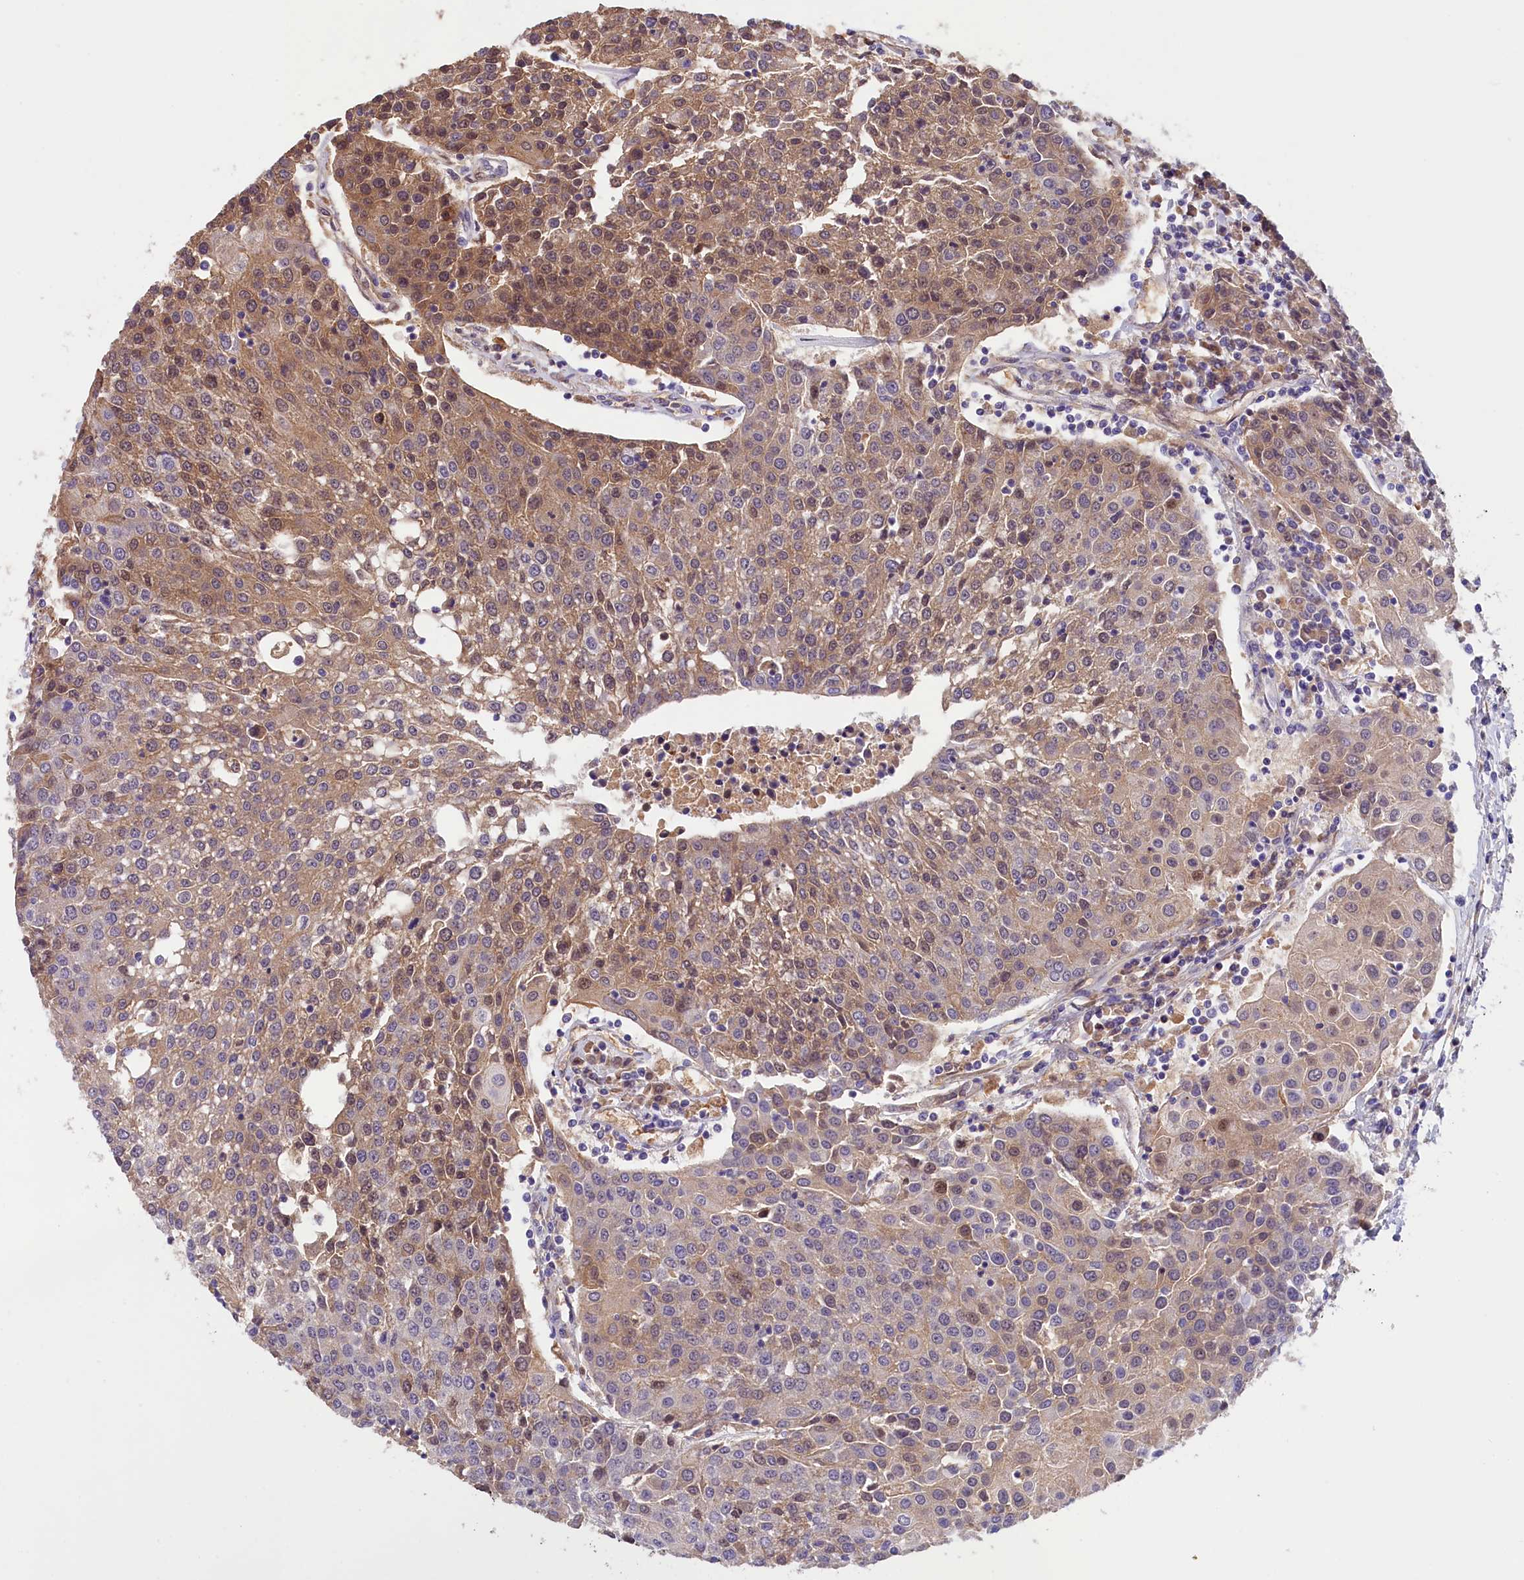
{"staining": {"intensity": "weak", "quantity": ">75%", "location": "cytoplasmic/membranous,nuclear"}, "tissue": "urothelial cancer", "cell_type": "Tumor cells", "image_type": "cancer", "snomed": [{"axis": "morphology", "description": "Urothelial carcinoma, High grade"}, {"axis": "topography", "description": "Urinary bladder"}], "caption": "Human urothelial carcinoma (high-grade) stained with a protein marker exhibits weak staining in tumor cells.", "gene": "PHAF1", "patient": {"sex": "female", "age": 85}}